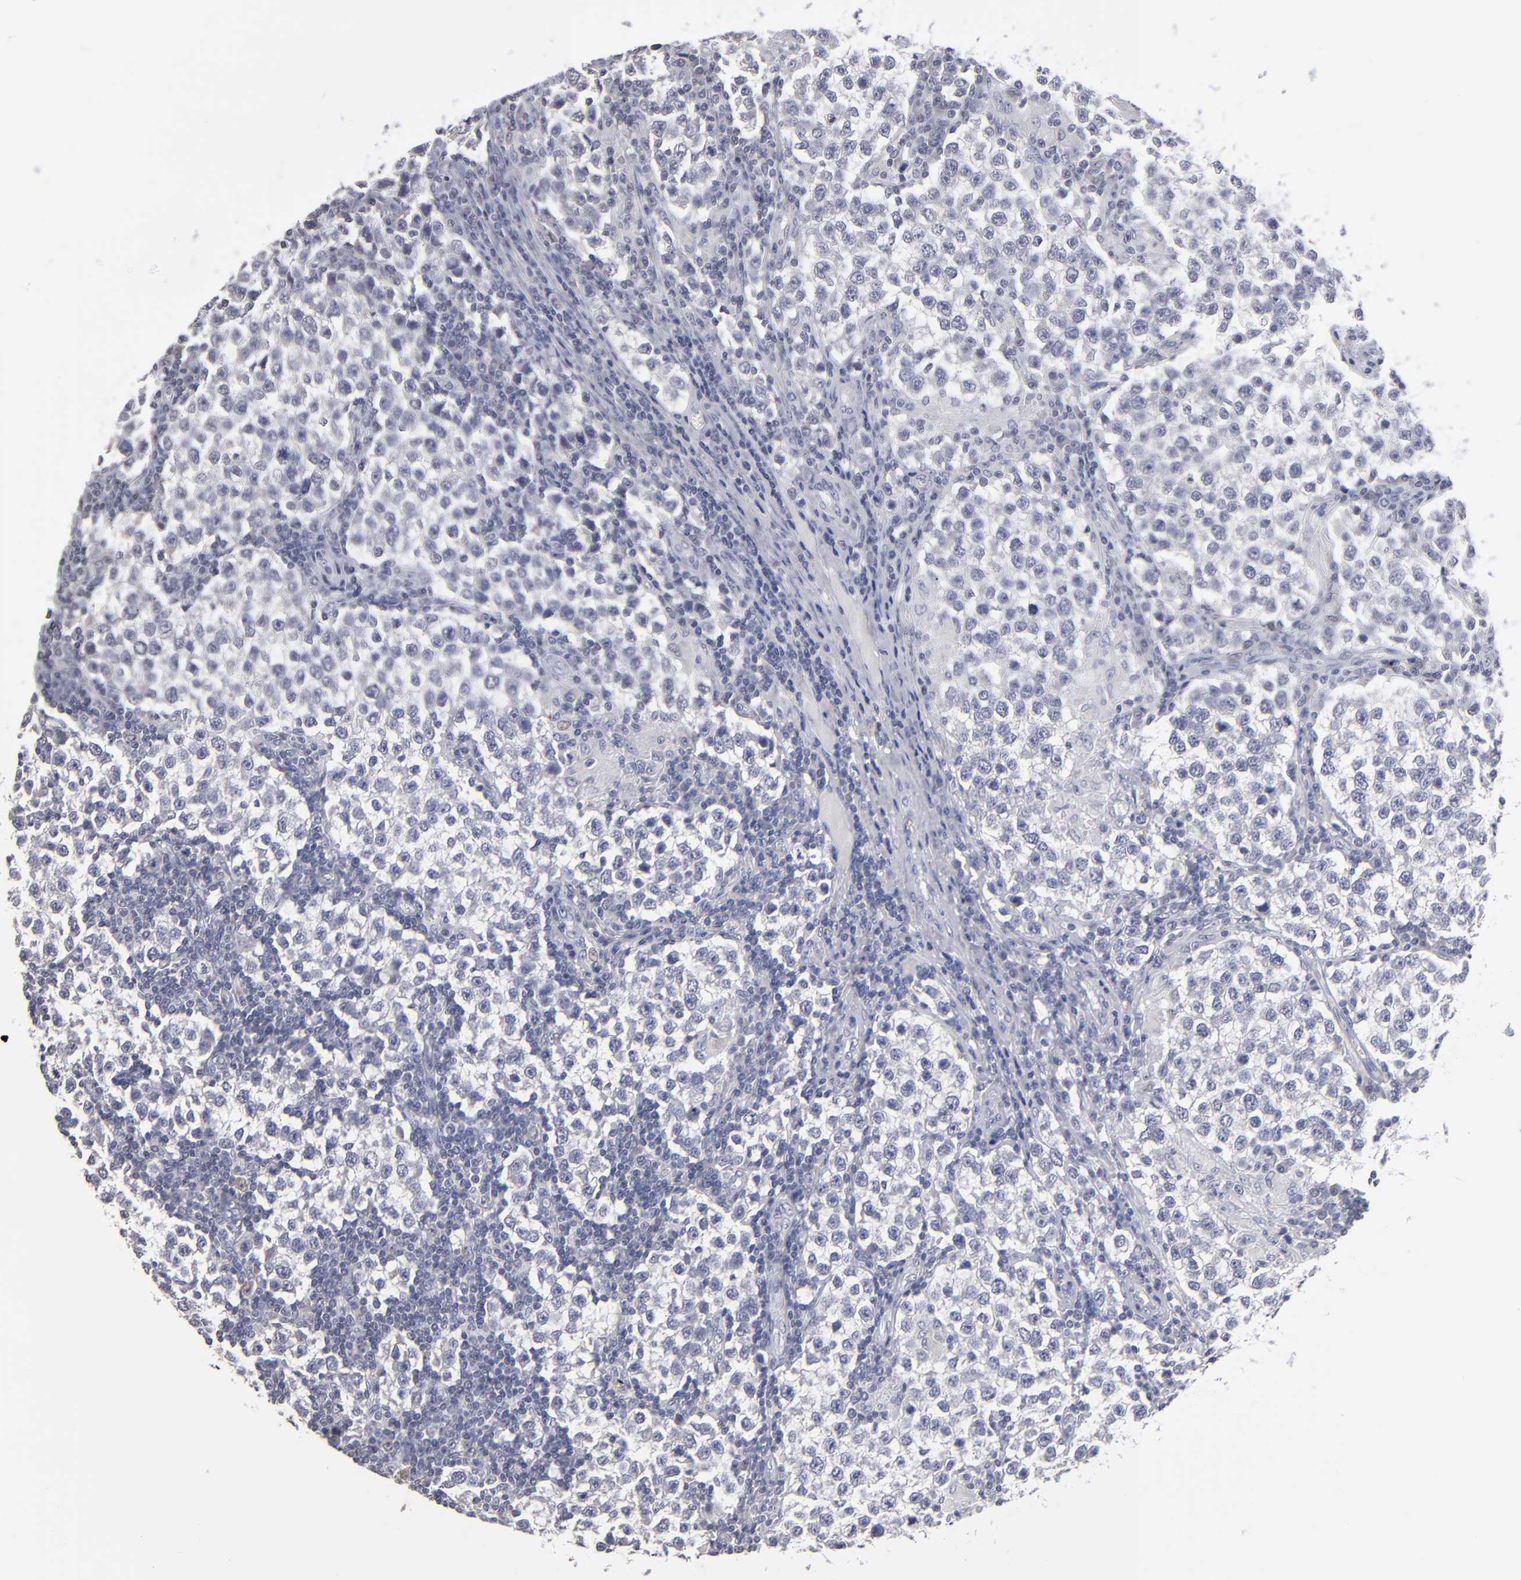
{"staining": {"intensity": "negative", "quantity": "none", "location": "none"}, "tissue": "testis cancer", "cell_type": "Tumor cells", "image_type": "cancer", "snomed": [{"axis": "morphology", "description": "Seminoma, NOS"}, {"axis": "topography", "description": "Testis"}], "caption": "An image of testis seminoma stained for a protein exhibits no brown staining in tumor cells.", "gene": "RPH3A", "patient": {"sex": "male", "age": 36}}